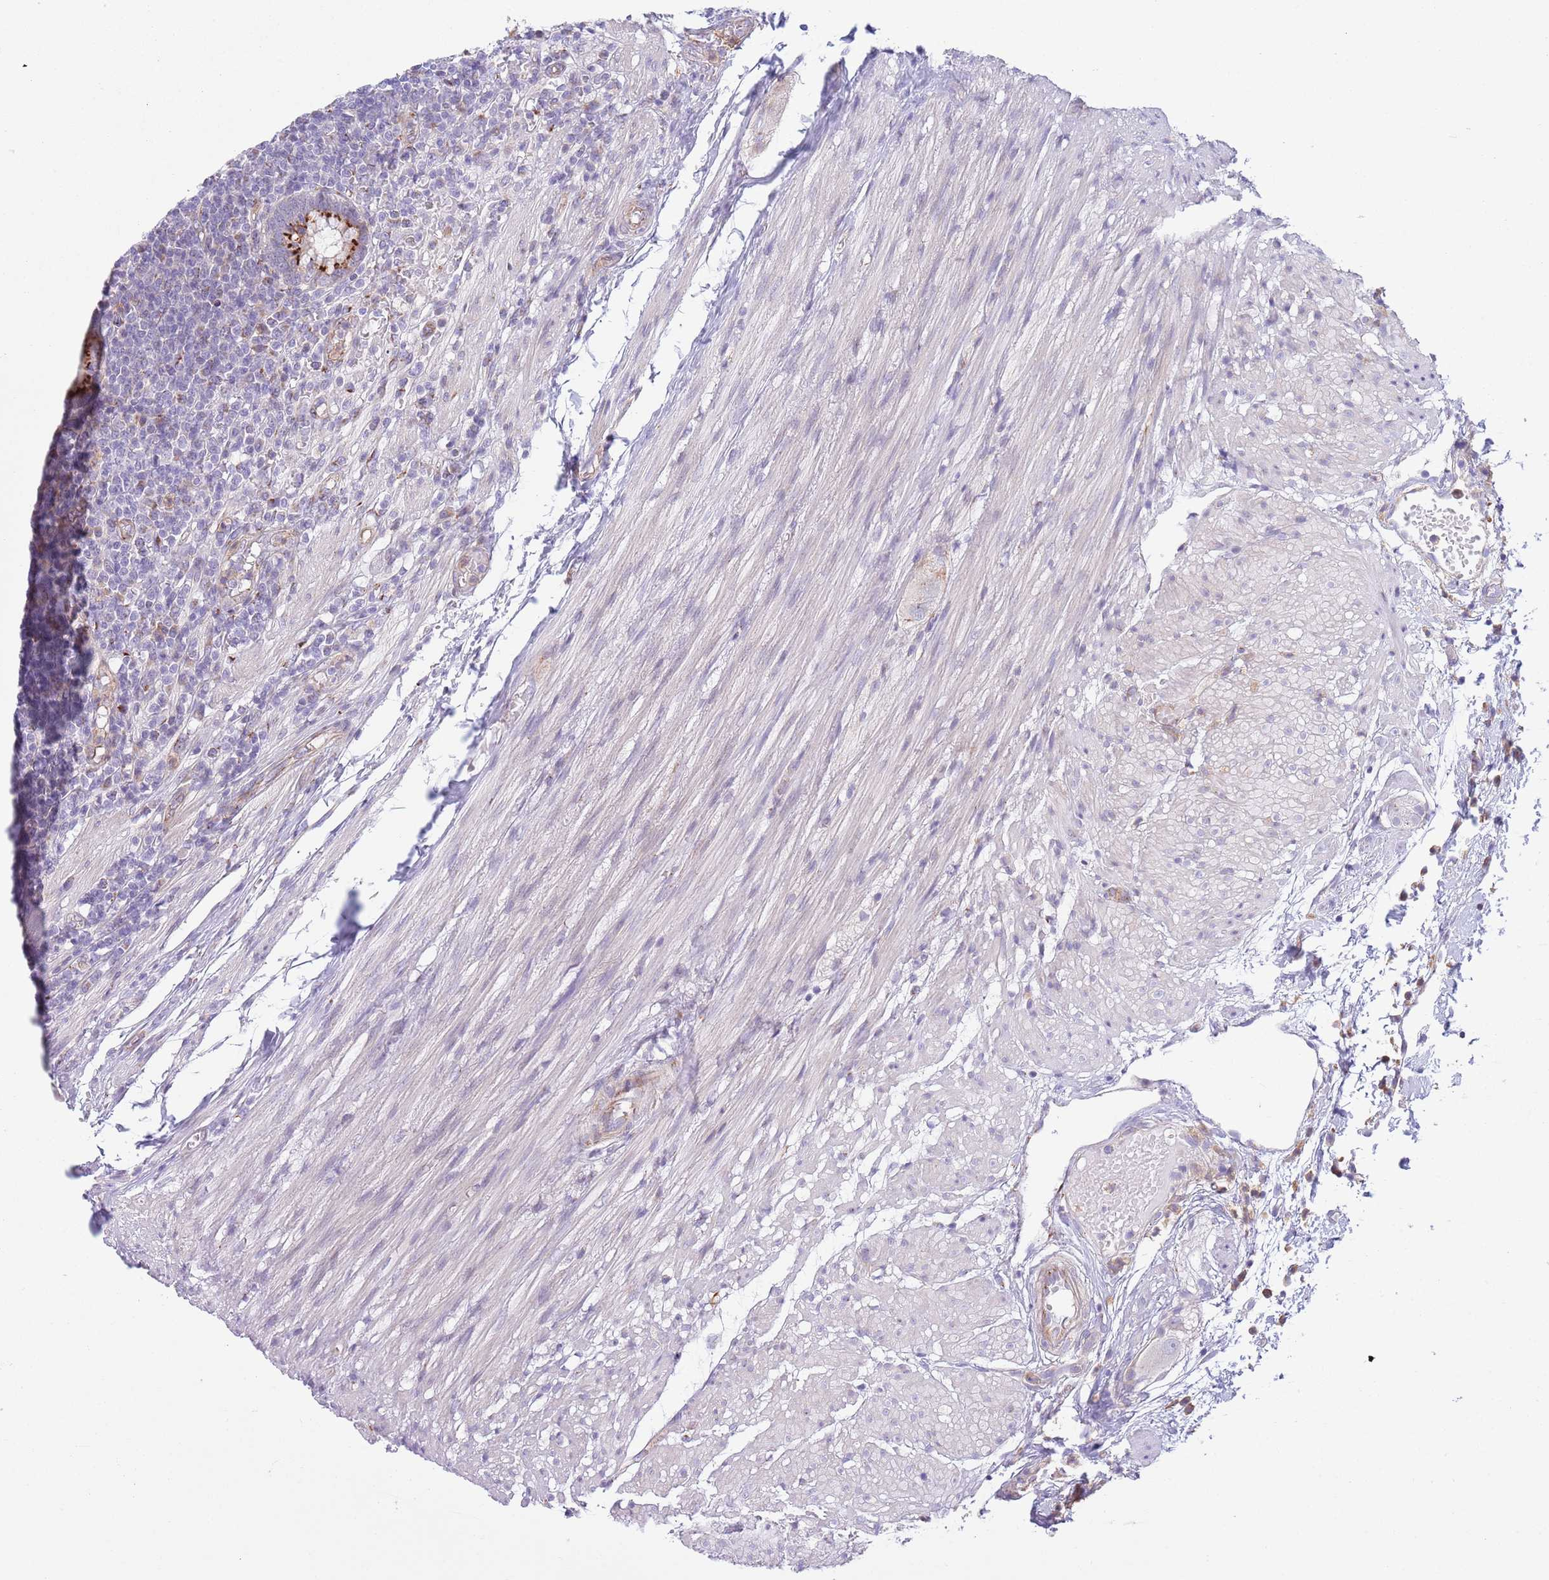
{"staining": {"intensity": "strong", "quantity": ">75%", "location": "cytoplasmic/membranous"}, "tissue": "appendix", "cell_type": "Glandular cells", "image_type": "normal", "snomed": [{"axis": "morphology", "description": "Normal tissue, NOS"}, {"axis": "topography", "description": "Appendix"}], "caption": "An immunohistochemistry (IHC) histopathology image of normal tissue is shown. Protein staining in brown highlights strong cytoplasmic/membranous positivity in appendix within glandular cells. (Brightfield microscopy of DAB IHC at high magnification).", "gene": "C20orf96", "patient": {"sex": "male", "age": 83}}